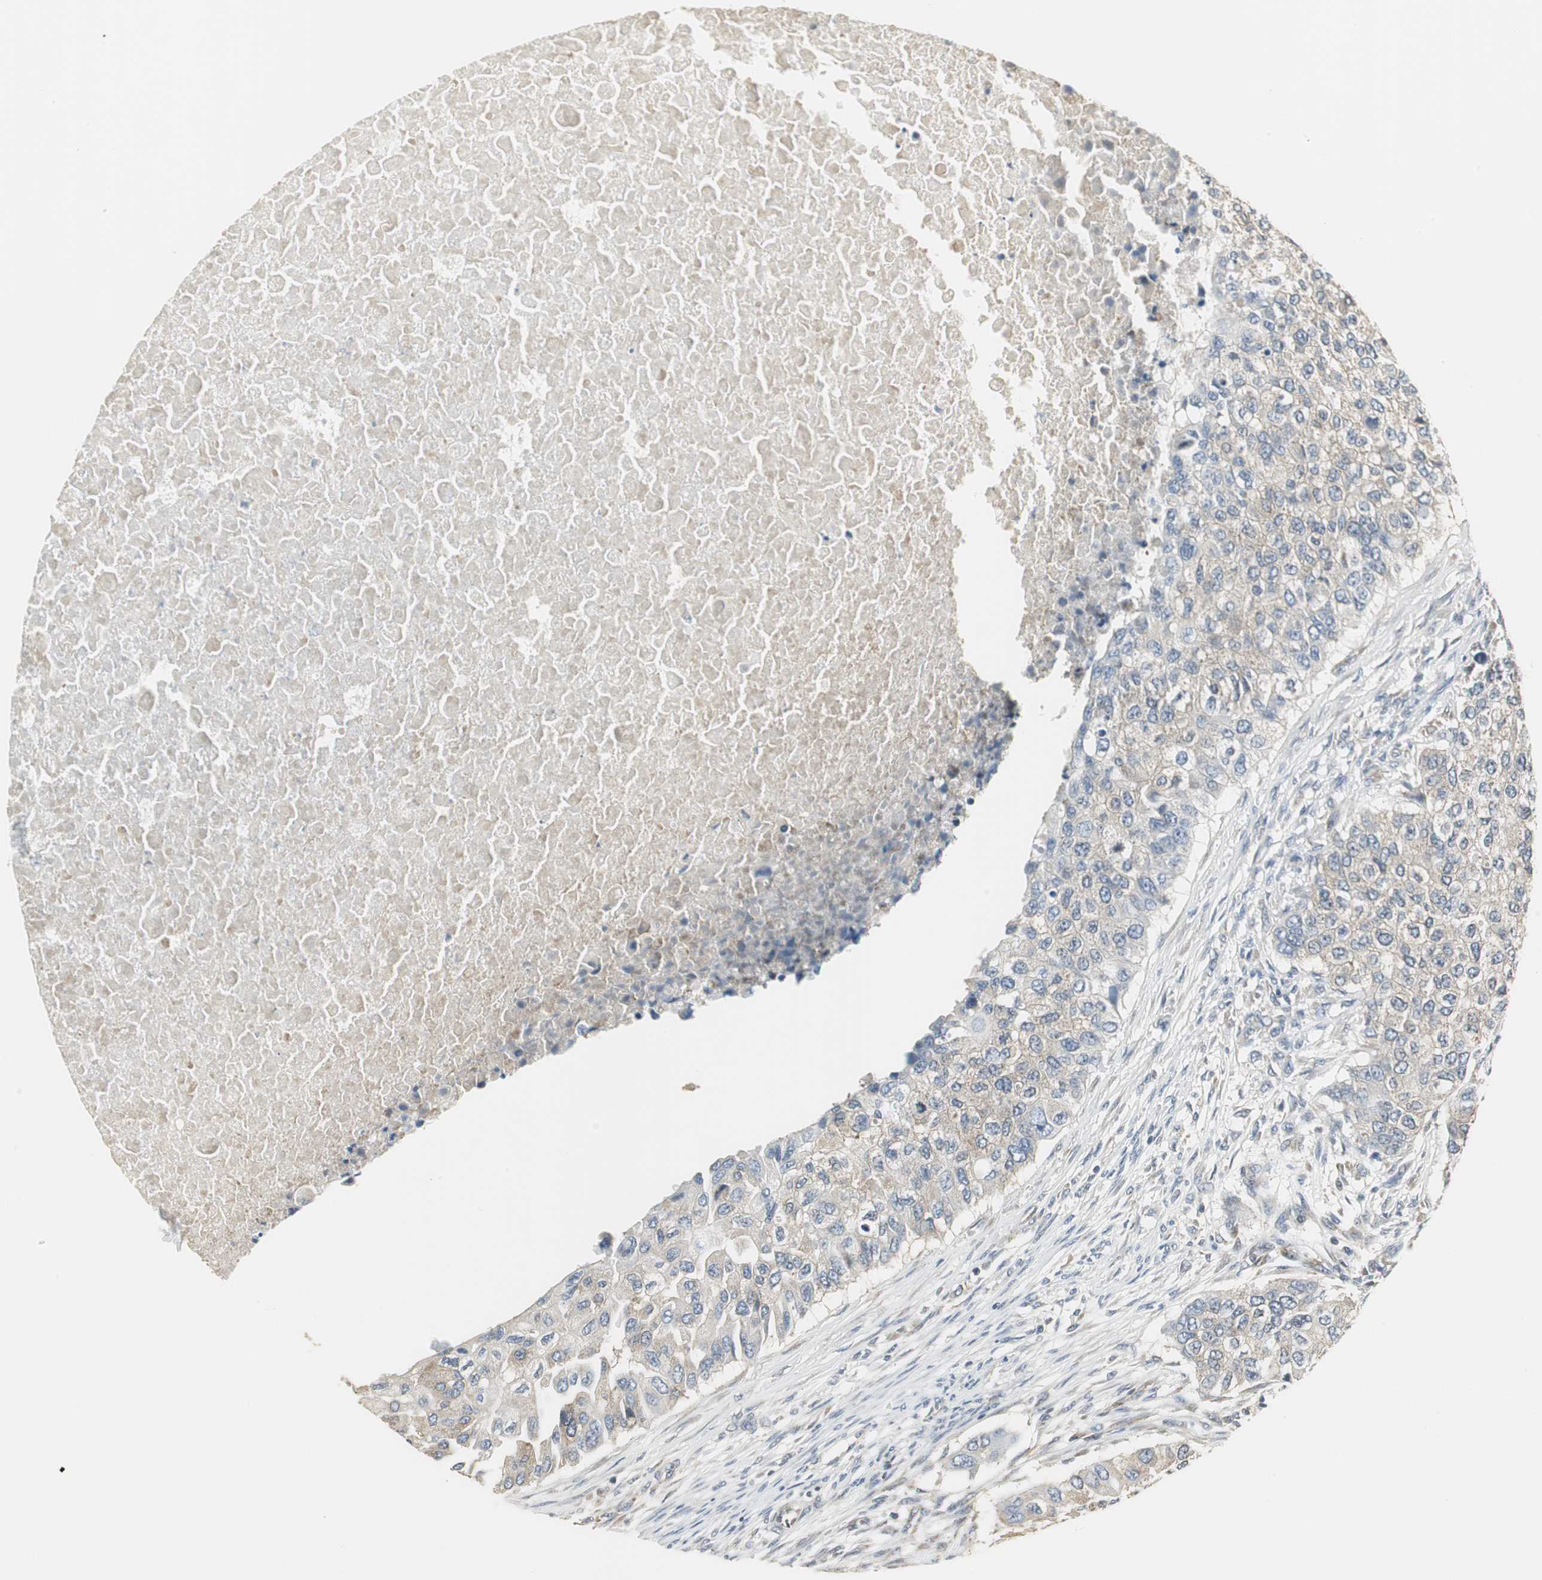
{"staining": {"intensity": "weak", "quantity": ">75%", "location": "cytoplasmic/membranous"}, "tissue": "breast cancer", "cell_type": "Tumor cells", "image_type": "cancer", "snomed": [{"axis": "morphology", "description": "Normal tissue, NOS"}, {"axis": "morphology", "description": "Duct carcinoma"}, {"axis": "topography", "description": "Breast"}], "caption": "Infiltrating ductal carcinoma (breast) stained with a protein marker demonstrates weak staining in tumor cells.", "gene": "CCT5", "patient": {"sex": "female", "age": 49}}